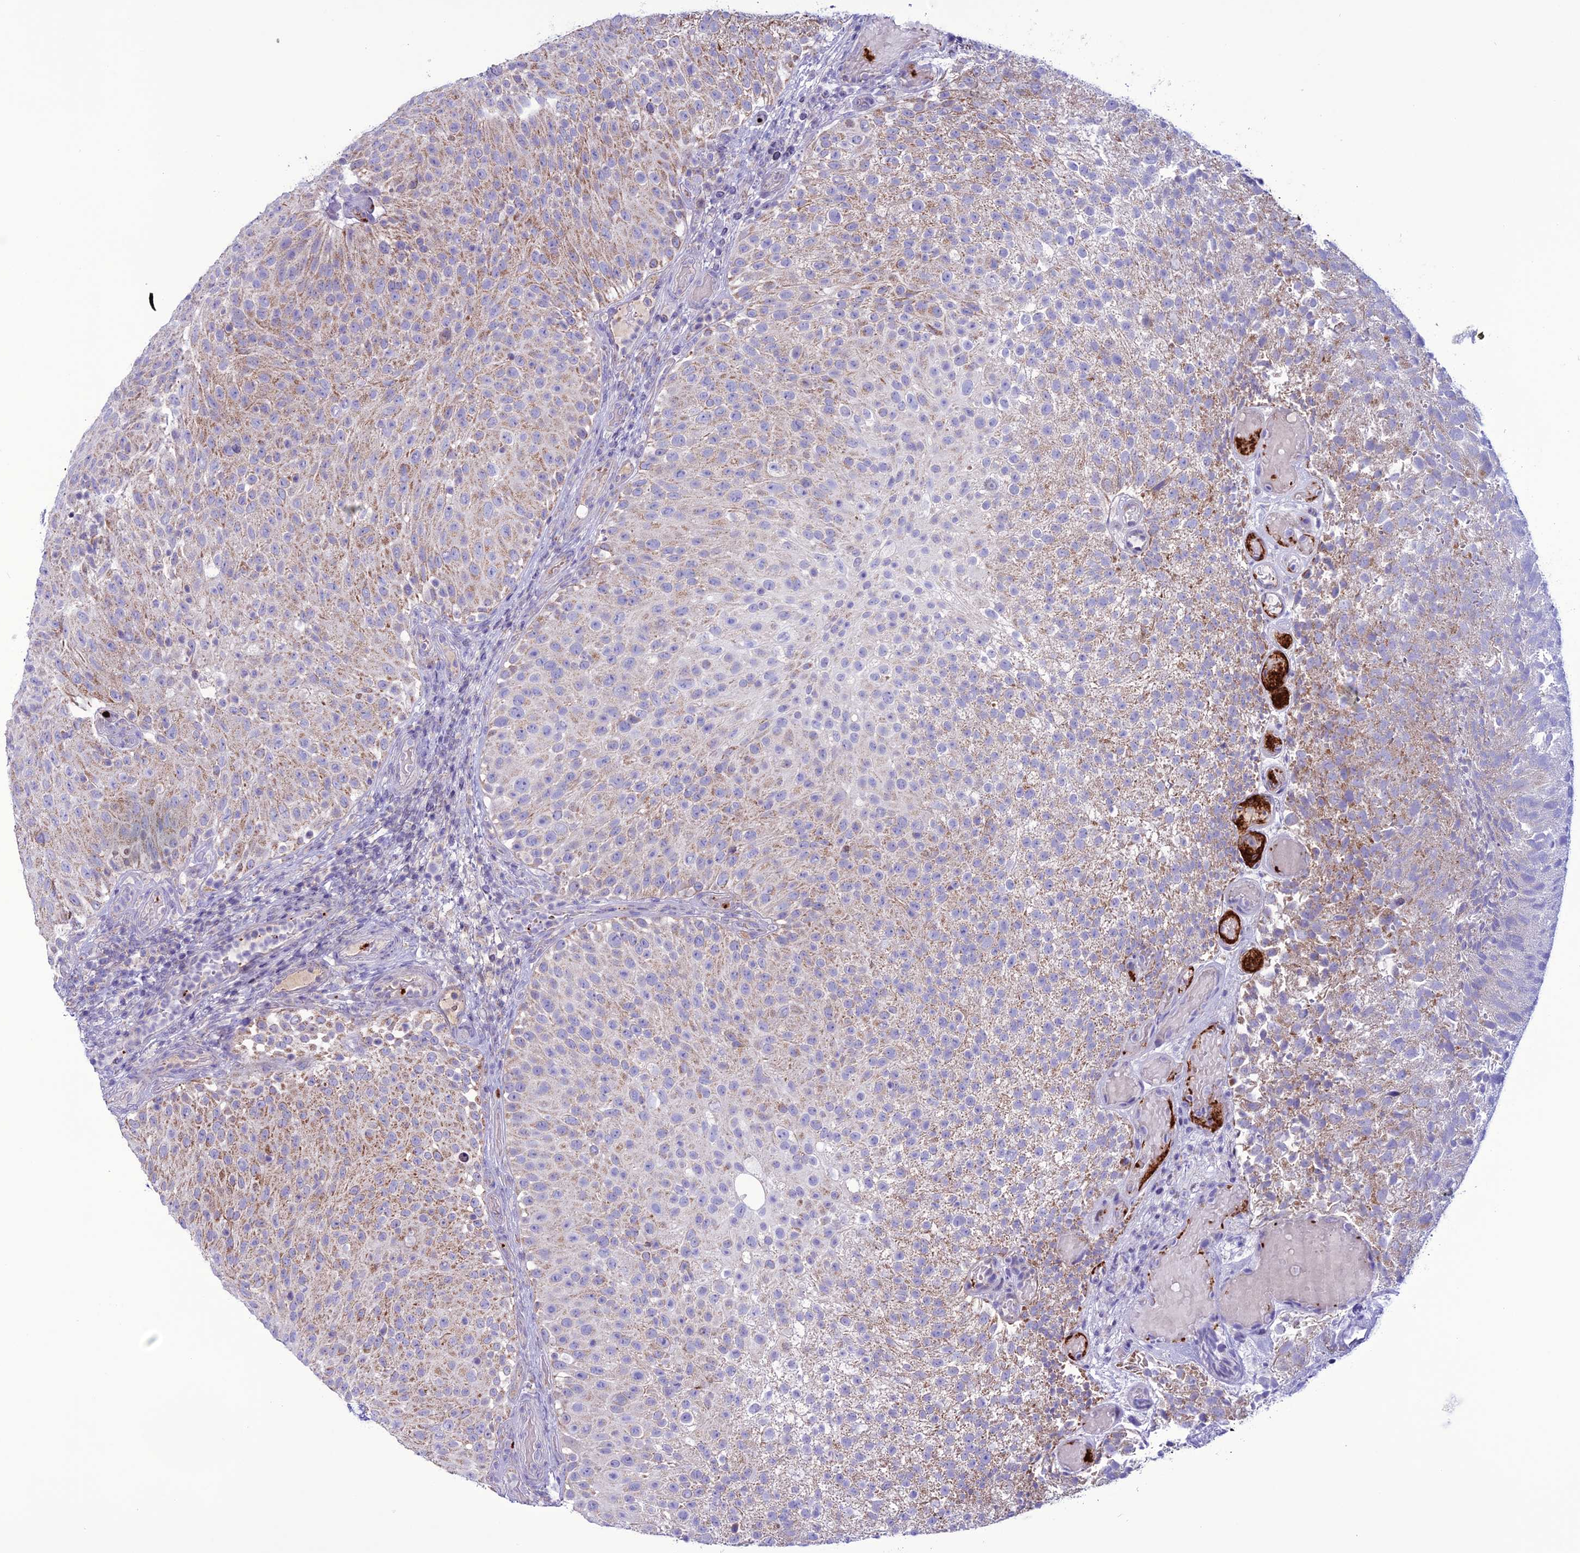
{"staining": {"intensity": "moderate", "quantity": "25%-75%", "location": "cytoplasmic/membranous"}, "tissue": "urothelial cancer", "cell_type": "Tumor cells", "image_type": "cancer", "snomed": [{"axis": "morphology", "description": "Urothelial carcinoma, Low grade"}, {"axis": "topography", "description": "Urinary bladder"}], "caption": "Immunohistochemical staining of human low-grade urothelial carcinoma shows moderate cytoplasmic/membranous protein positivity in about 25%-75% of tumor cells.", "gene": "C21orf140", "patient": {"sex": "male", "age": 78}}